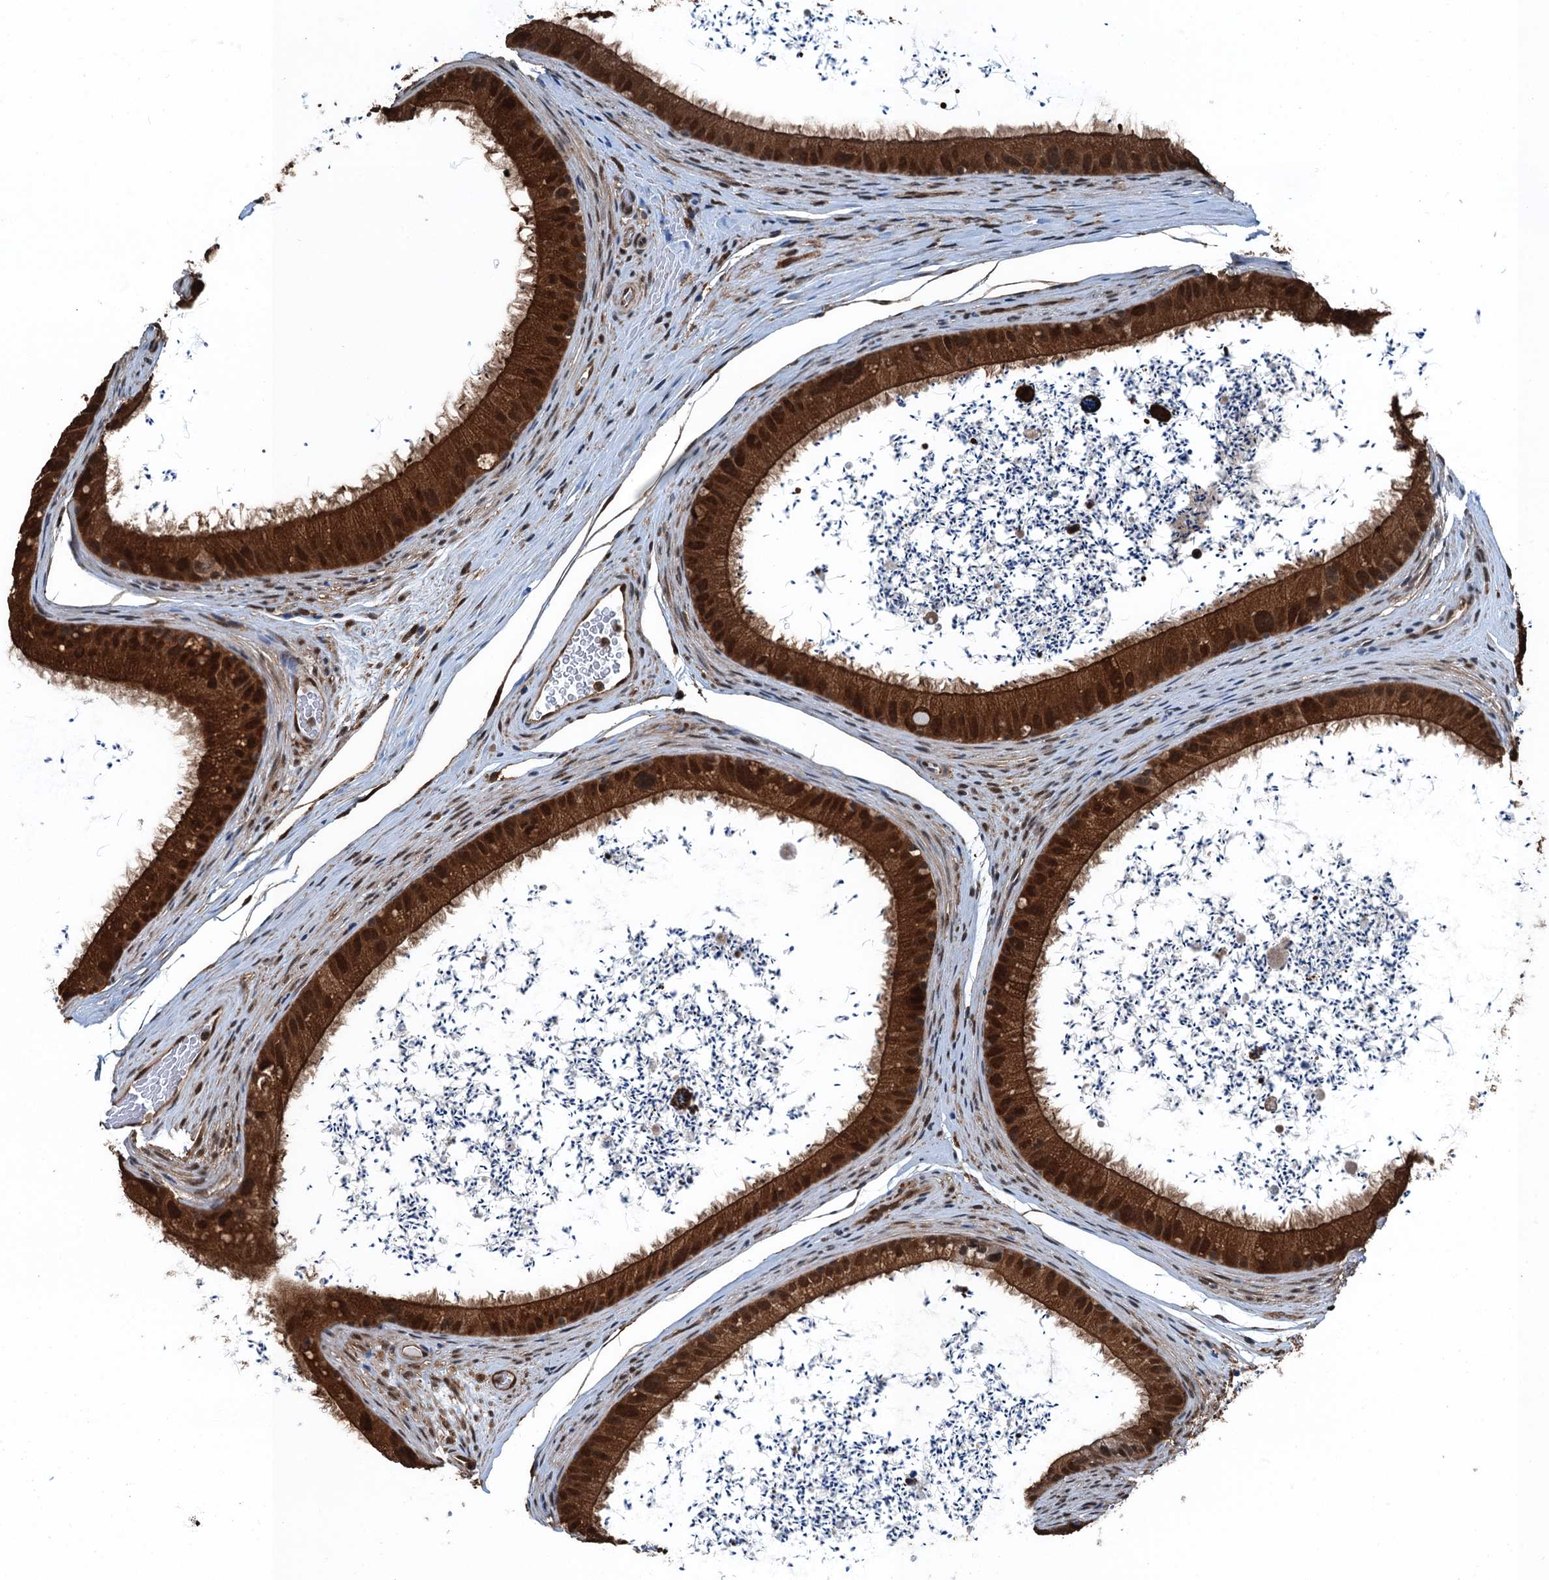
{"staining": {"intensity": "strong", "quantity": ">75%", "location": "cytoplasmic/membranous,nuclear"}, "tissue": "epididymis", "cell_type": "Glandular cells", "image_type": "normal", "snomed": [{"axis": "morphology", "description": "Normal tissue, NOS"}, {"axis": "topography", "description": "Epididymis, spermatic cord, NOS"}], "caption": "This image exhibits IHC staining of benign human epididymis, with high strong cytoplasmic/membranous,nuclear positivity in about >75% of glandular cells.", "gene": "RNH1", "patient": {"sex": "male", "age": 50}}